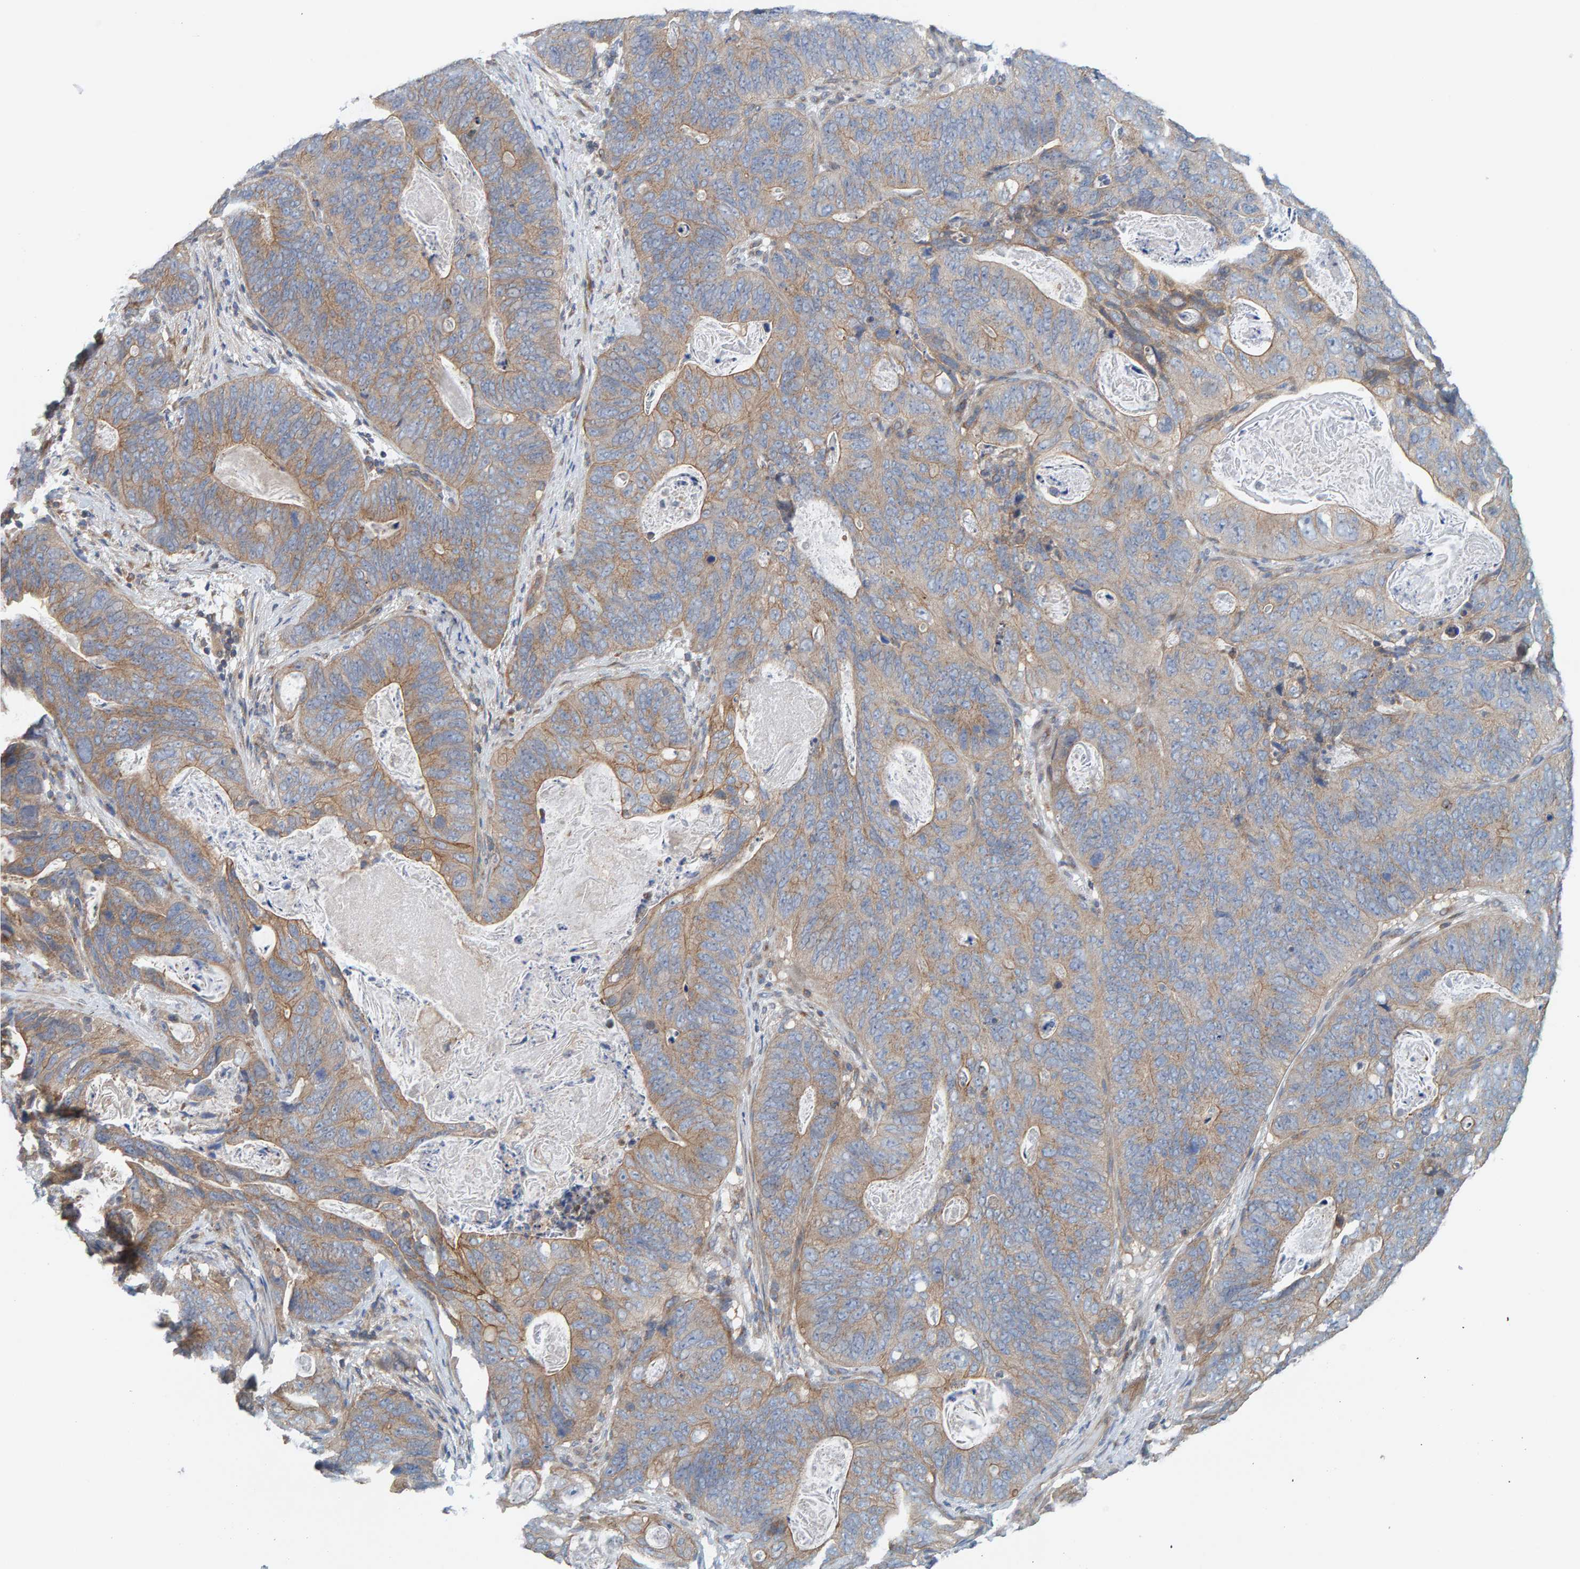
{"staining": {"intensity": "moderate", "quantity": "25%-75%", "location": "cytoplasmic/membranous"}, "tissue": "stomach cancer", "cell_type": "Tumor cells", "image_type": "cancer", "snomed": [{"axis": "morphology", "description": "Normal tissue, NOS"}, {"axis": "morphology", "description": "Adenocarcinoma, NOS"}, {"axis": "topography", "description": "Stomach"}], "caption": "DAB (3,3'-diaminobenzidine) immunohistochemical staining of human adenocarcinoma (stomach) displays moderate cytoplasmic/membranous protein staining in about 25%-75% of tumor cells.", "gene": "UBAP1", "patient": {"sex": "female", "age": 89}}